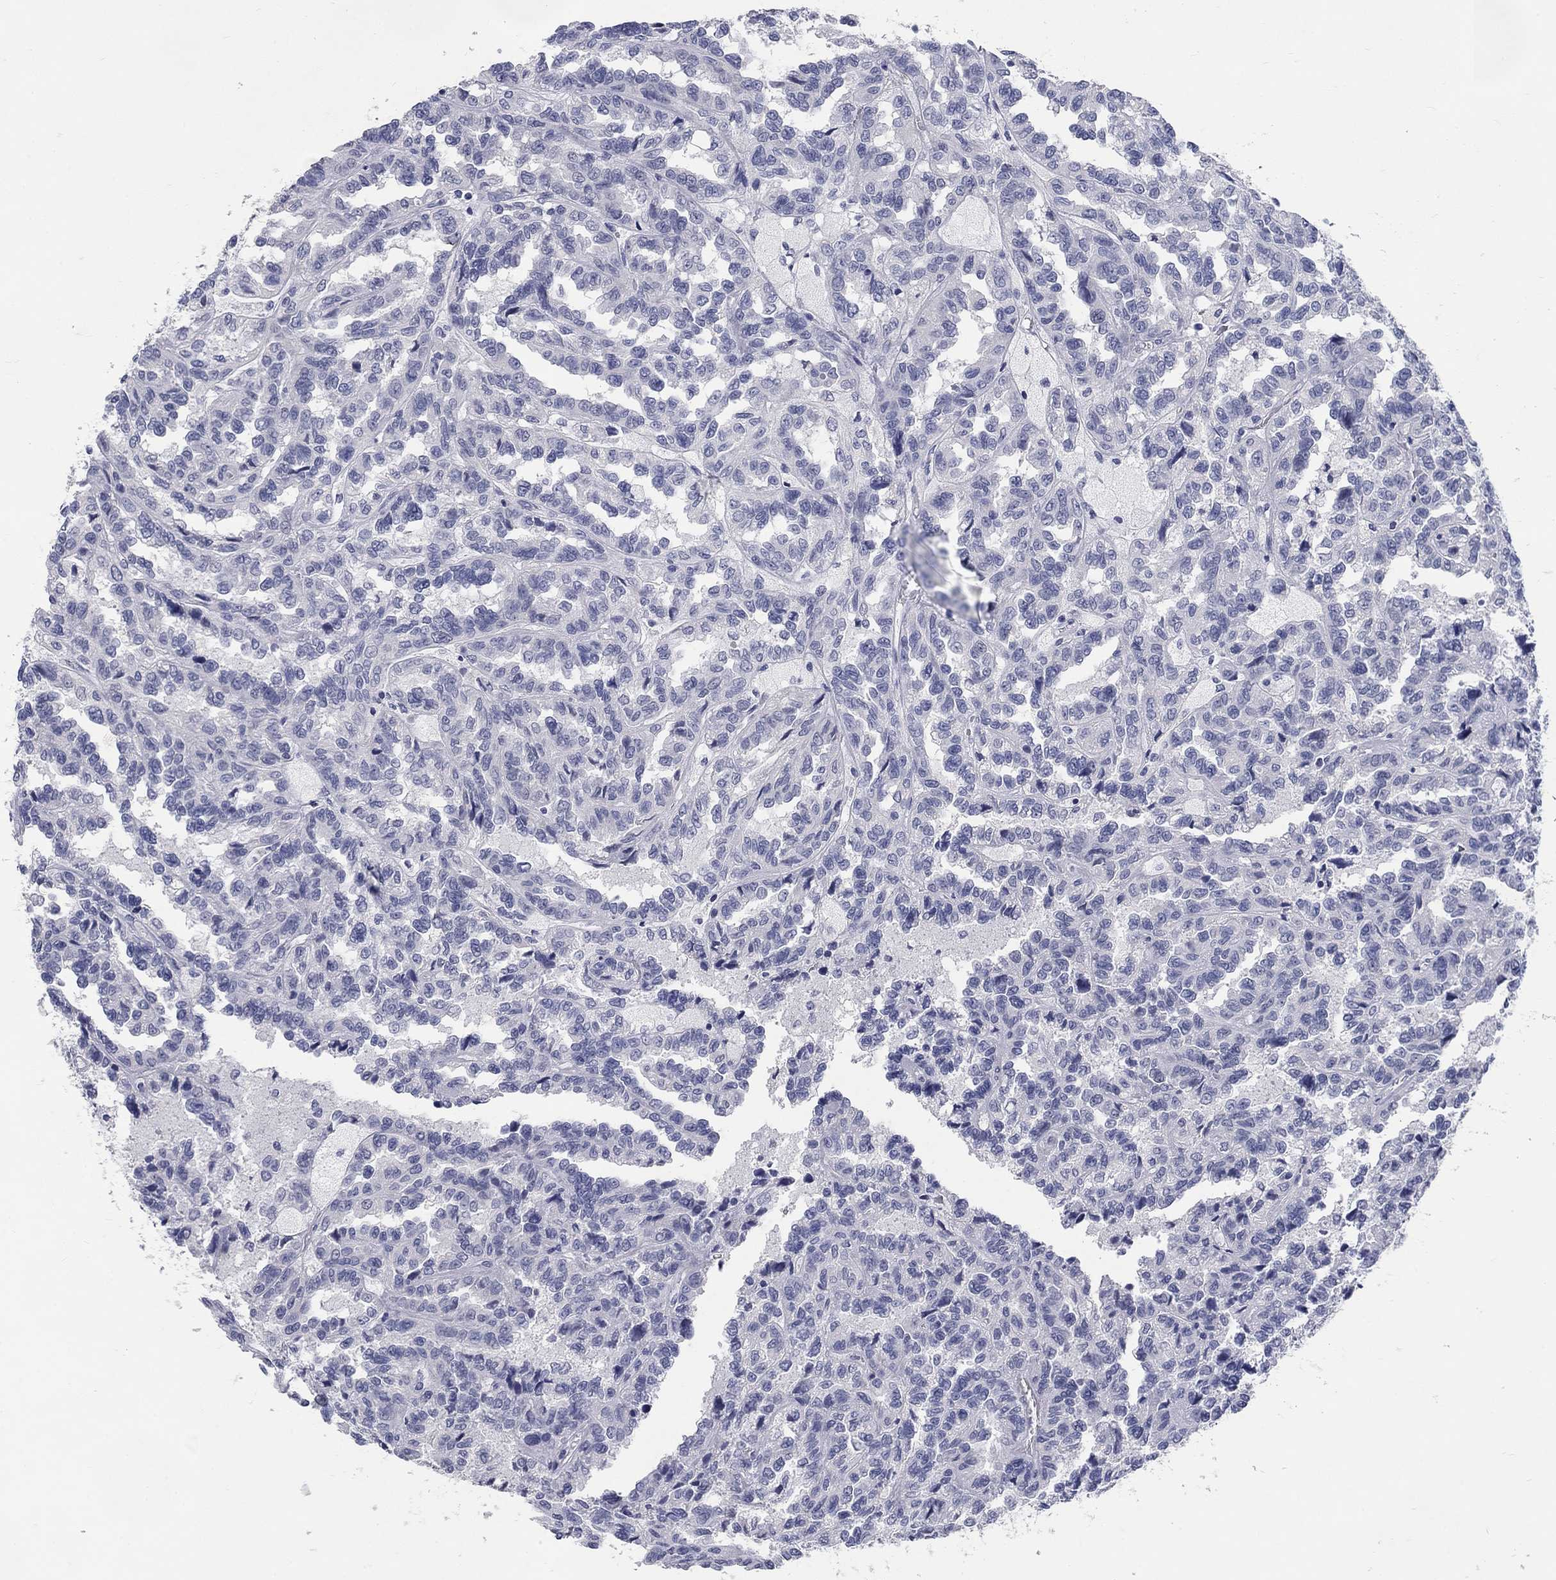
{"staining": {"intensity": "negative", "quantity": "none", "location": "none"}, "tissue": "renal cancer", "cell_type": "Tumor cells", "image_type": "cancer", "snomed": [{"axis": "morphology", "description": "Adenocarcinoma, NOS"}, {"axis": "topography", "description": "Kidney"}], "caption": "A micrograph of renal cancer stained for a protein displays no brown staining in tumor cells.", "gene": "ELAVL4", "patient": {"sex": "male", "age": 79}}